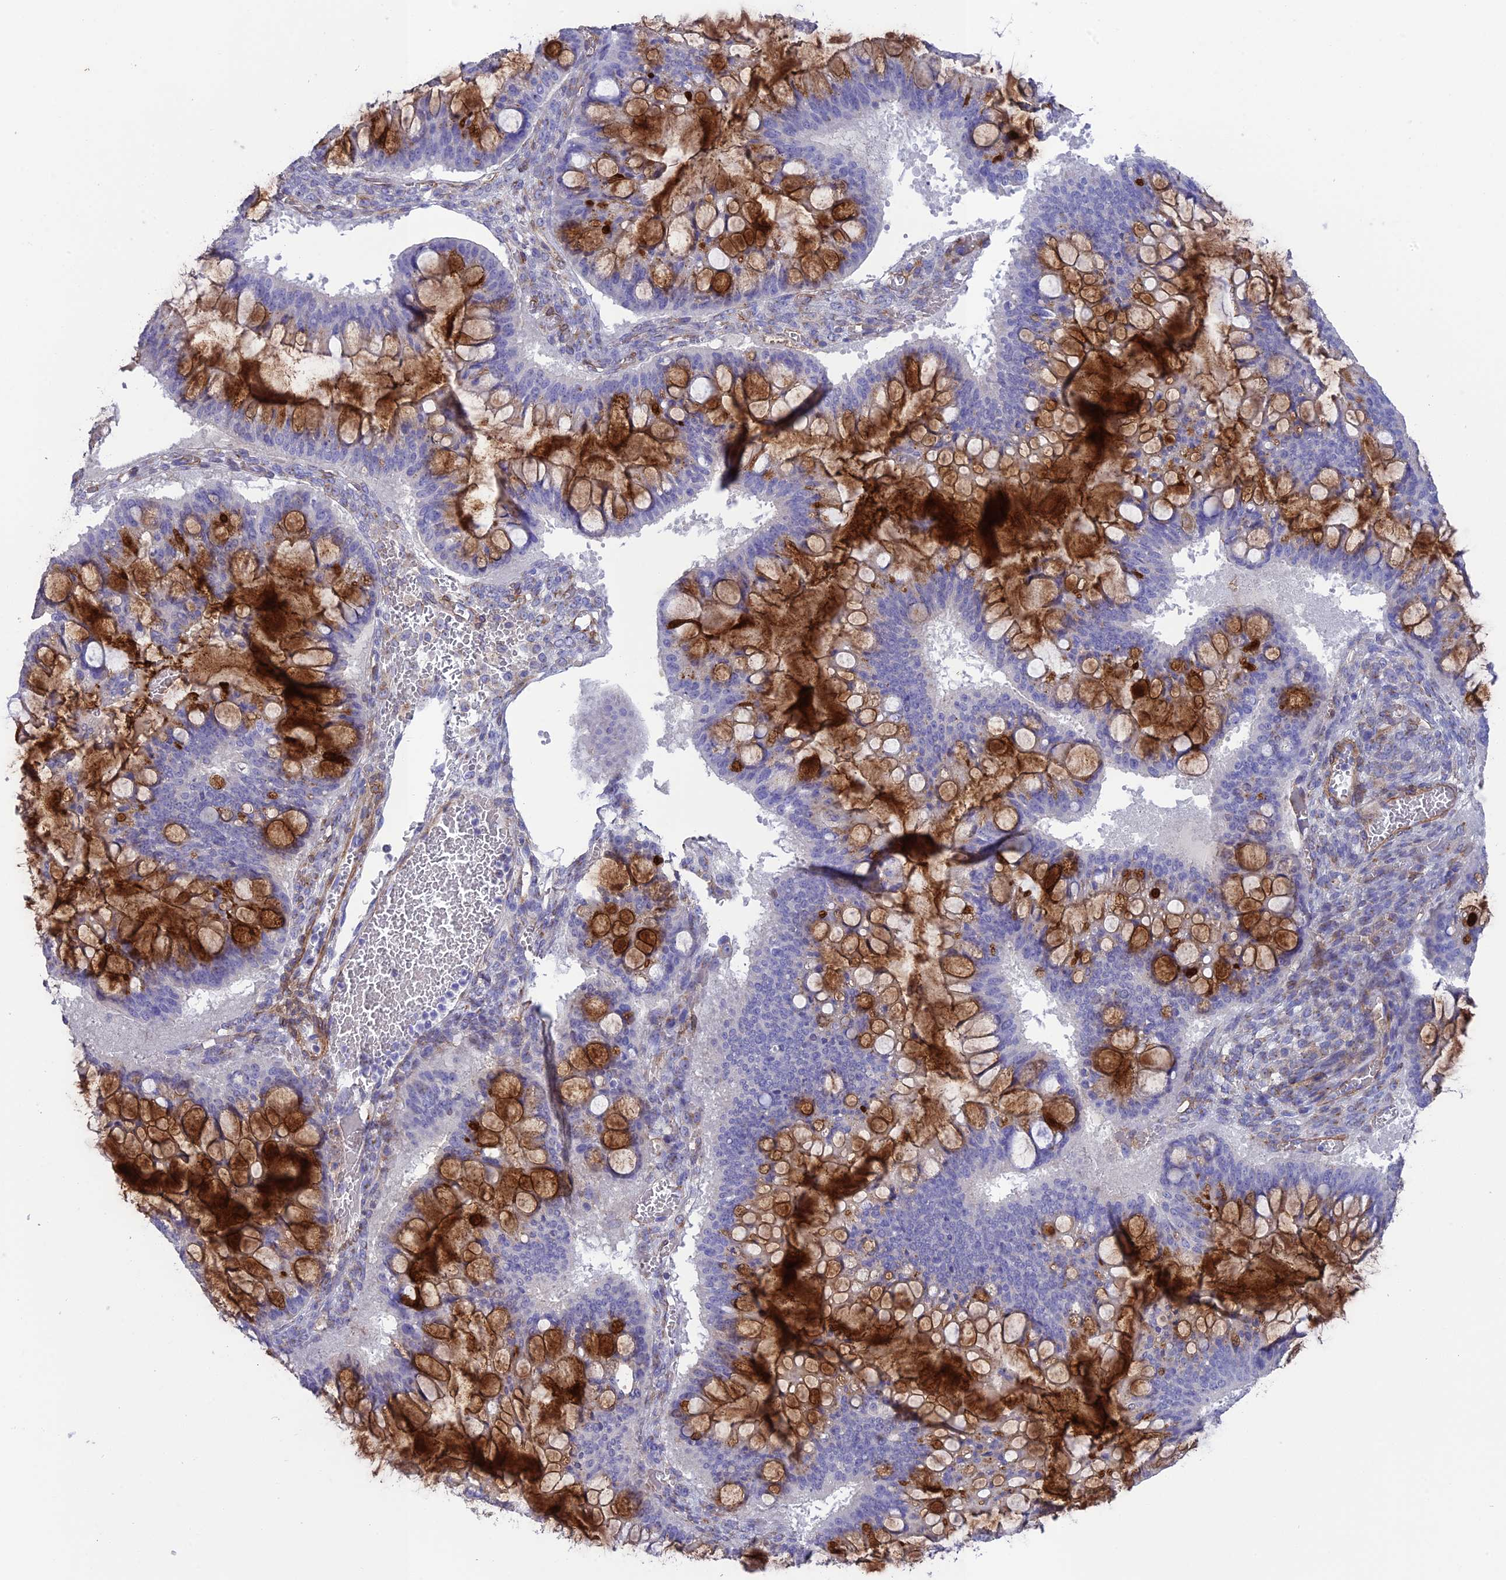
{"staining": {"intensity": "strong", "quantity": "25%-75%", "location": "cytoplasmic/membranous"}, "tissue": "ovarian cancer", "cell_type": "Tumor cells", "image_type": "cancer", "snomed": [{"axis": "morphology", "description": "Cystadenocarcinoma, mucinous, NOS"}, {"axis": "topography", "description": "Ovary"}], "caption": "Ovarian cancer was stained to show a protein in brown. There is high levels of strong cytoplasmic/membranous expression in approximately 25%-75% of tumor cells.", "gene": "TNS1", "patient": {"sex": "female", "age": 73}}